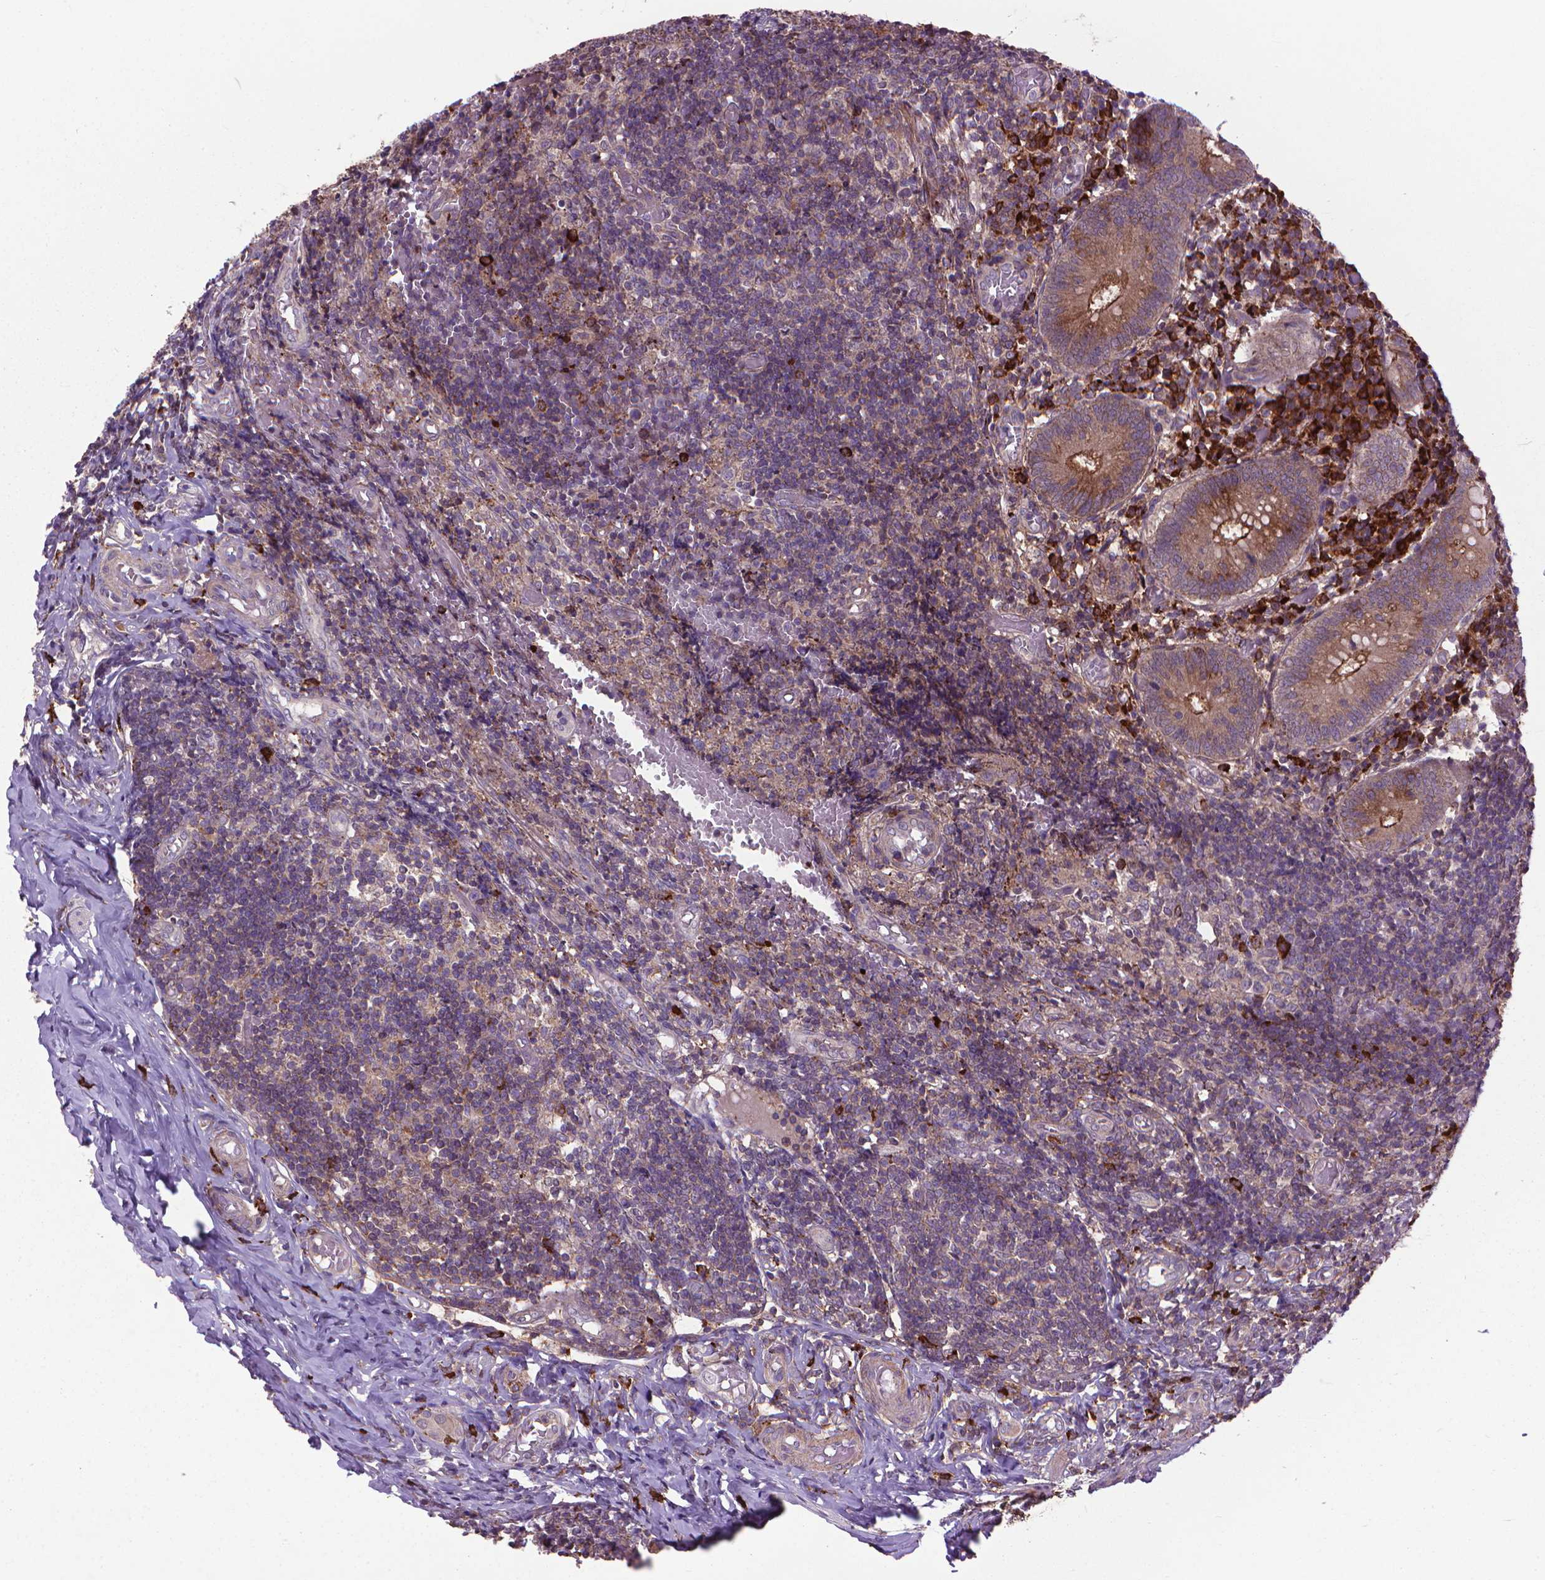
{"staining": {"intensity": "moderate", "quantity": ">75%", "location": "cytoplasmic/membranous"}, "tissue": "appendix", "cell_type": "Glandular cells", "image_type": "normal", "snomed": [{"axis": "morphology", "description": "Normal tissue, NOS"}, {"axis": "topography", "description": "Appendix"}], "caption": "A brown stain highlights moderate cytoplasmic/membranous expression of a protein in glandular cells of unremarkable appendix.", "gene": "MYH14", "patient": {"sex": "female", "age": 32}}